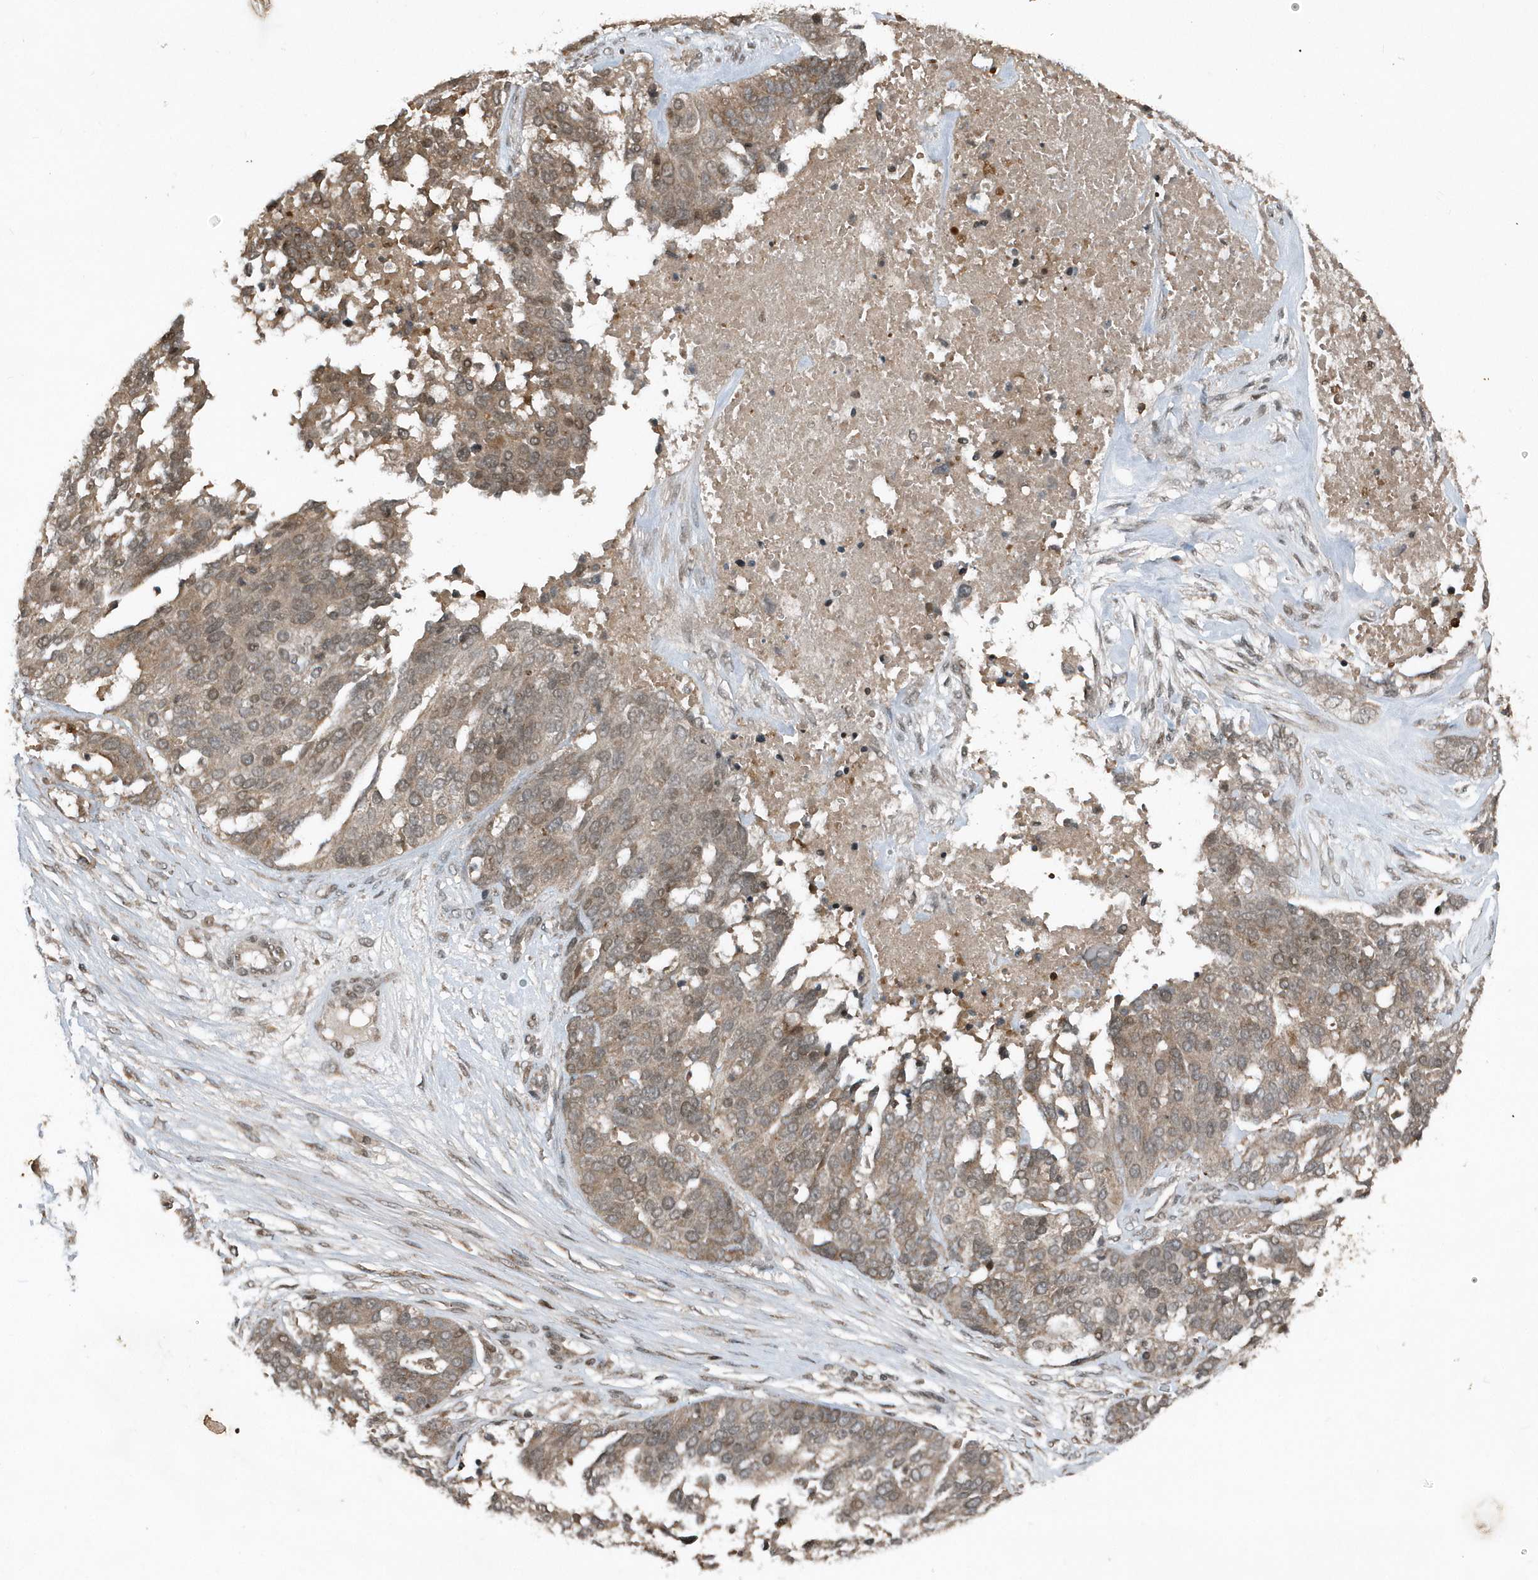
{"staining": {"intensity": "weak", "quantity": ">75%", "location": "cytoplasmic/membranous"}, "tissue": "ovarian cancer", "cell_type": "Tumor cells", "image_type": "cancer", "snomed": [{"axis": "morphology", "description": "Cystadenocarcinoma, serous, NOS"}, {"axis": "topography", "description": "Ovary"}], "caption": "A photomicrograph of ovarian cancer stained for a protein reveals weak cytoplasmic/membranous brown staining in tumor cells.", "gene": "EIF2B1", "patient": {"sex": "female", "age": 44}}